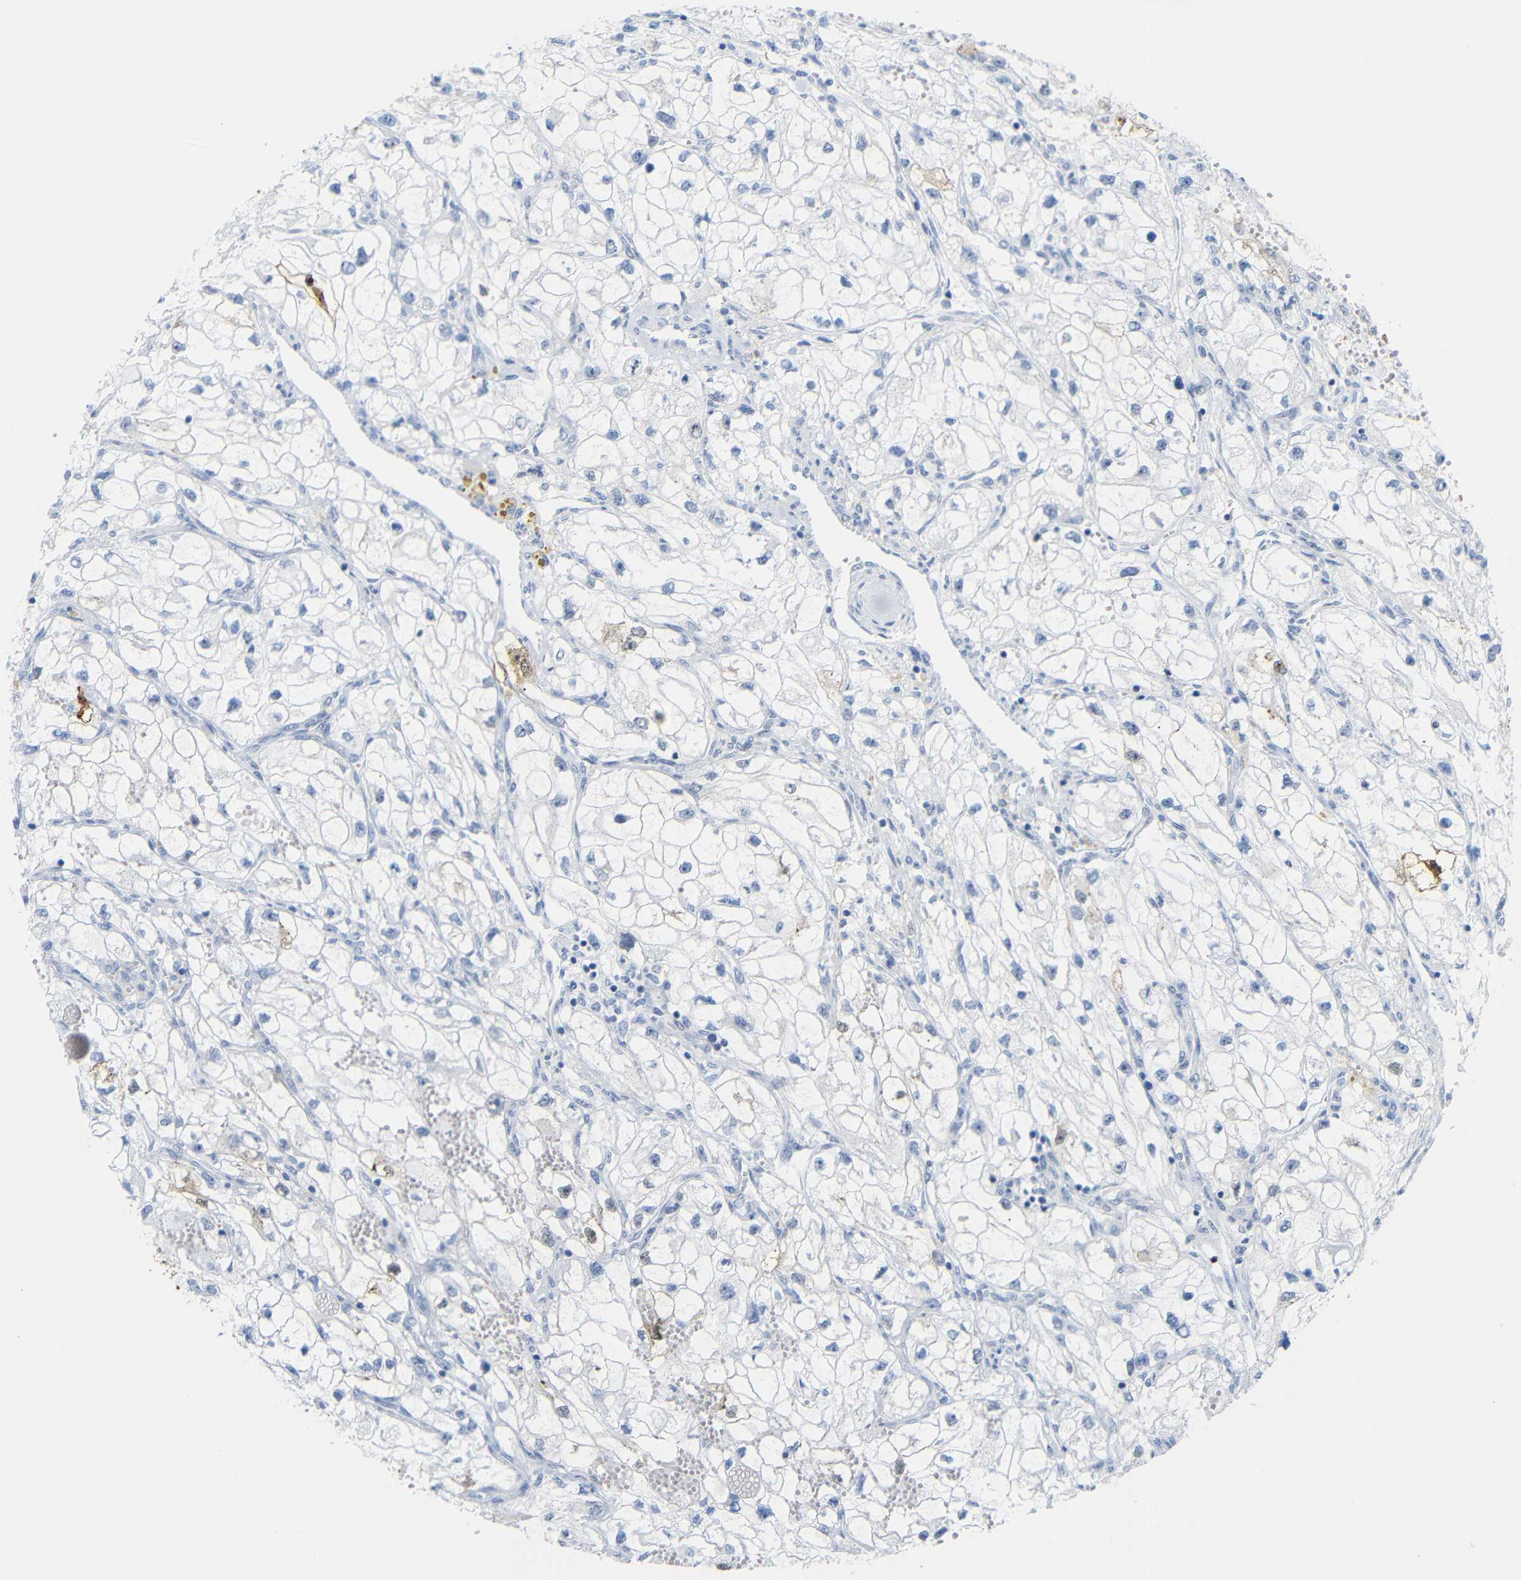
{"staining": {"intensity": "weak", "quantity": "<25%", "location": "cytoplasmic/membranous"}, "tissue": "renal cancer", "cell_type": "Tumor cells", "image_type": "cancer", "snomed": [{"axis": "morphology", "description": "Adenocarcinoma, NOS"}, {"axis": "topography", "description": "Kidney"}], "caption": "IHC image of renal cancer stained for a protein (brown), which displays no positivity in tumor cells. (DAB immunohistochemistry (IHC) visualized using brightfield microscopy, high magnification).", "gene": "MT1A", "patient": {"sex": "female", "age": 70}}